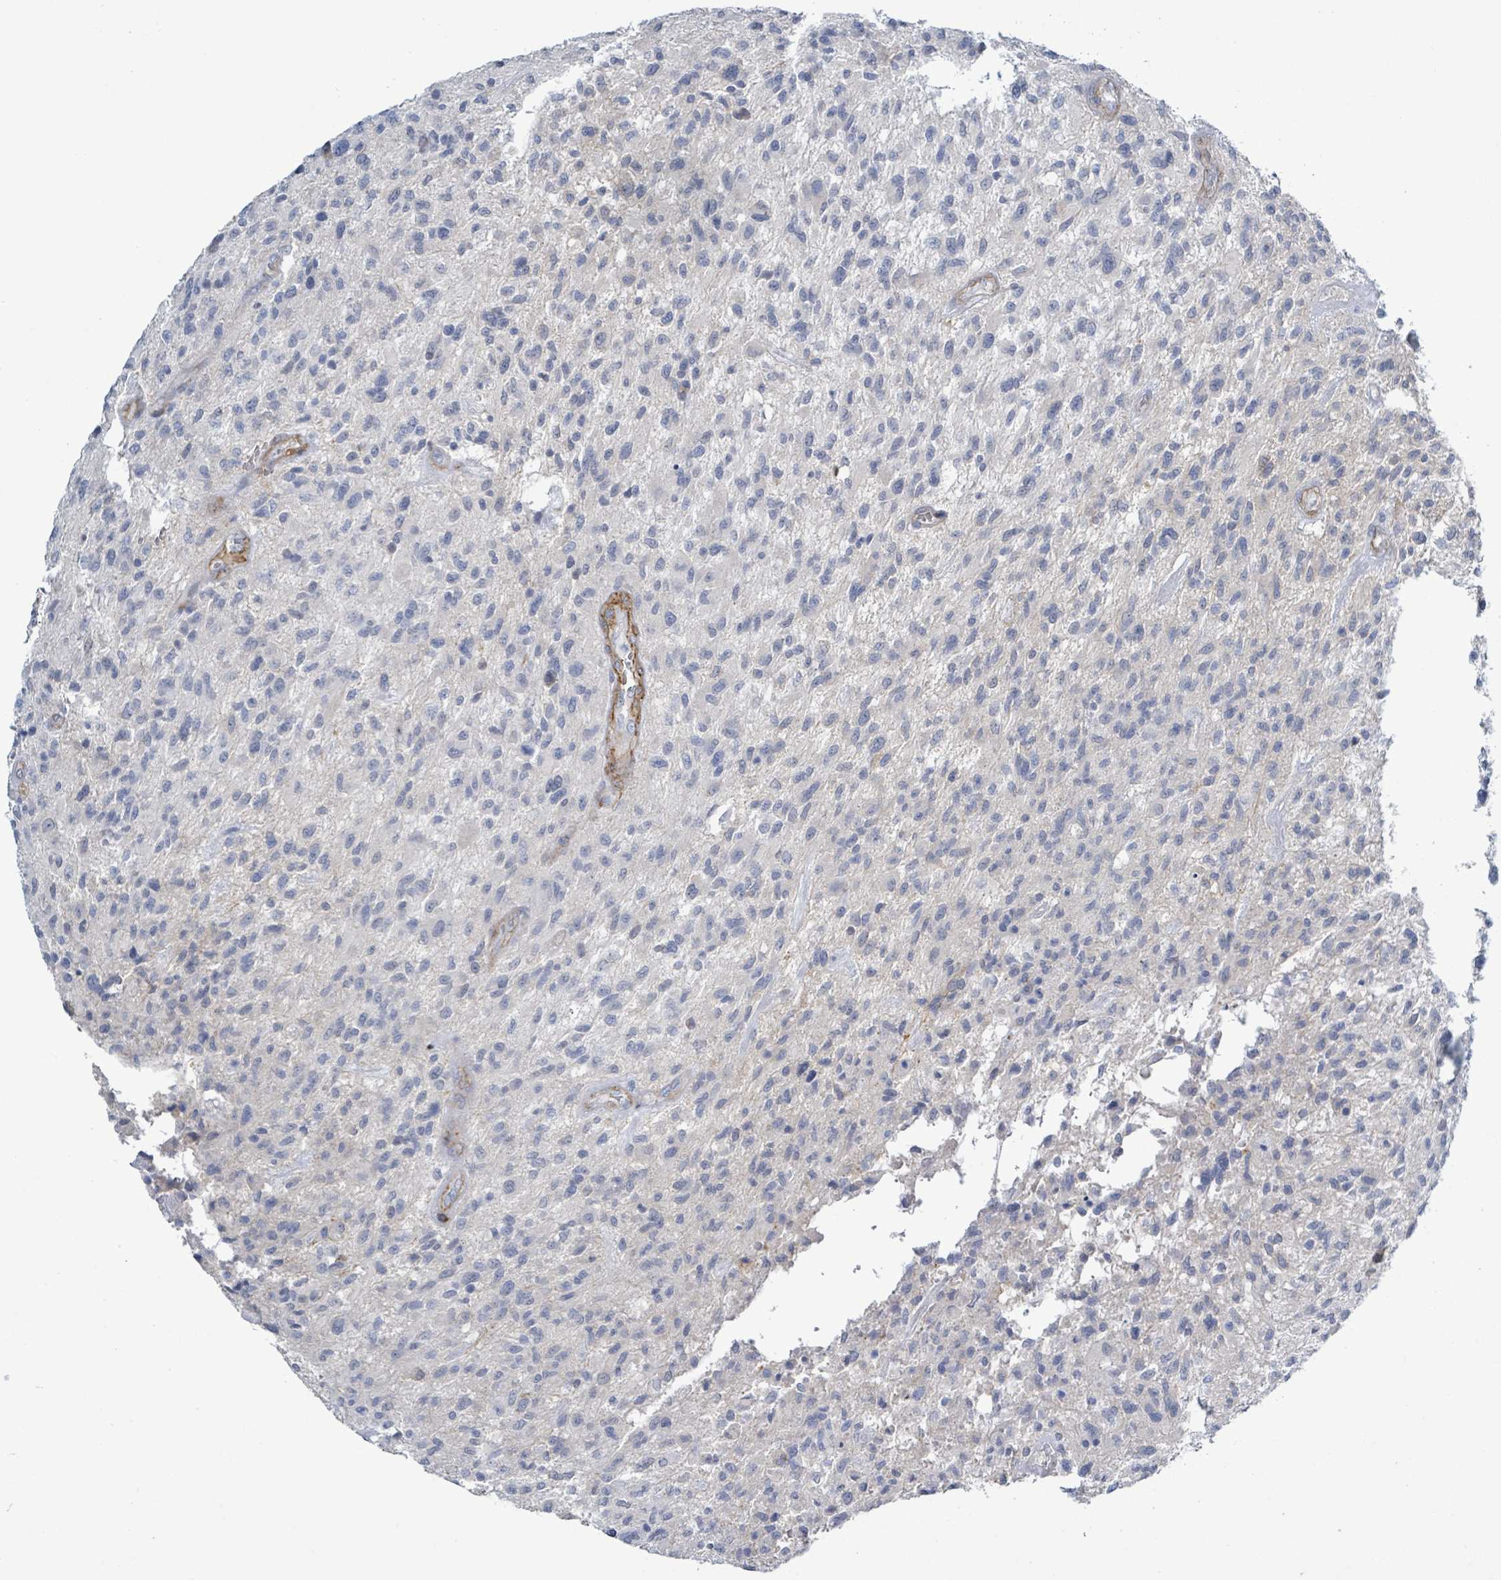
{"staining": {"intensity": "negative", "quantity": "none", "location": "none"}, "tissue": "glioma", "cell_type": "Tumor cells", "image_type": "cancer", "snomed": [{"axis": "morphology", "description": "Glioma, malignant, High grade"}, {"axis": "topography", "description": "Brain"}], "caption": "DAB immunohistochemical staining of glioma shows no significant positivity in tumor cells.", "gene": "DMRTC1B", "patient": {"sex": "male", "age": 47}}